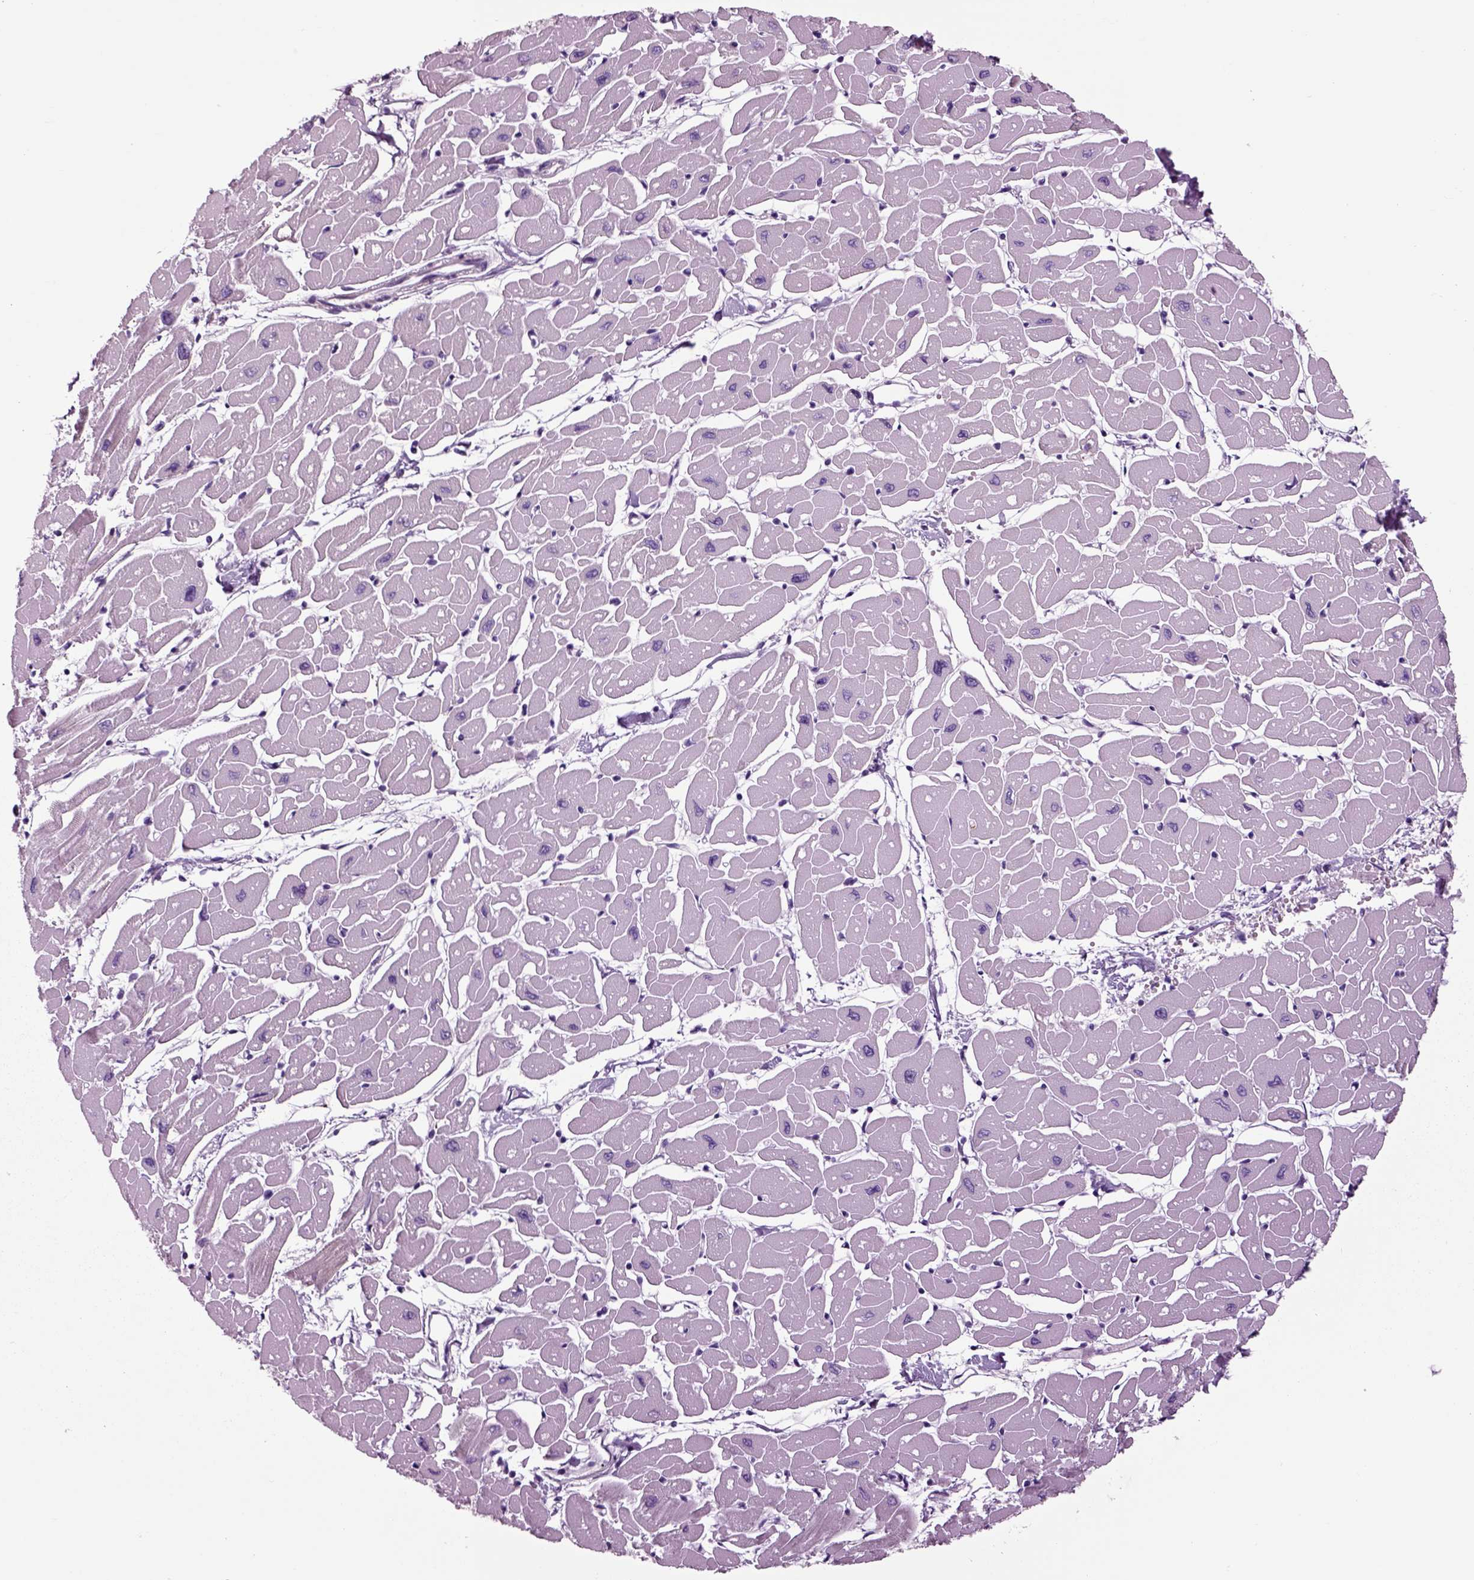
{"staining": {"intensity": "negative", "quantity": "none", "location": "none"}, "tissue": "heart muscle", "cell_type": "Cardiomyocytes", "image_type": "normal", "snomed": [{"axis": "morphology", "description": "Normal tissue, NOS"}, {"axis": "topography", "description": "Heart"}], "caption": "High magnification brightfield microscopy of benign heart muscle stained with DAB (3,3'-diaminobenzidine) (brown) and counterstained with hematoxylin (blue): cardiomyocytes show no significant expression. The staining is performed using DAB (3,3'-diaminobenzidine) brown chromogen with nuclei counter-stained in using hematoxylin.", "gene": "ARHGAP11A", "patient": {"sex": "male", "age": 57}}